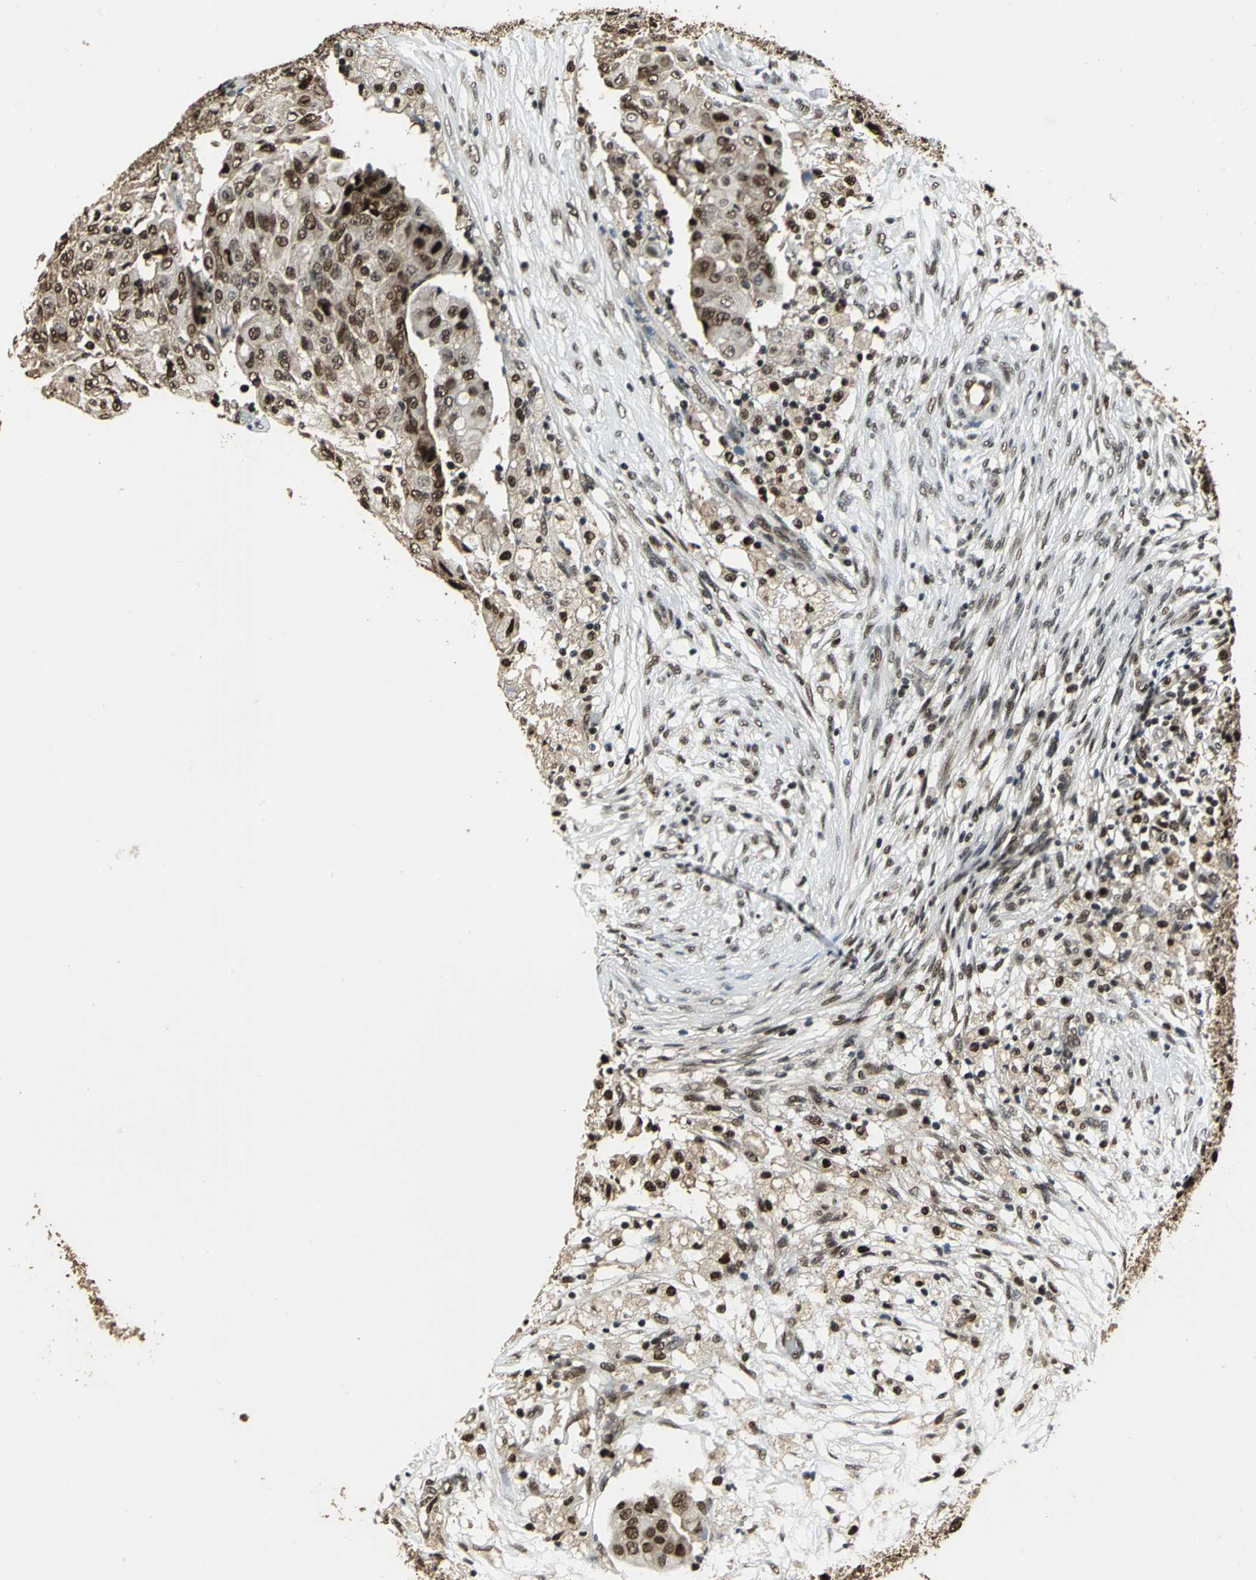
{"staining": {"intensity": "strong", "quantity": ">75%", "location": "nuclear"}, "tissue": "ovarian cancer", "cell_type": "Tumor cells", "image_type": "cancer", "snomed": [{"axis": "morphology", "description": "Carcinoma, endometroid"}, {"axis": "topography", "description": "Ovary"}], "caption": "Protein staining by IHC exhibits strong nuclear expression in approximately >75% of tumor cells in ovarian cancer.", "gene": "MIS18BP1", "patient": {"sex": "female", "age": 42}}